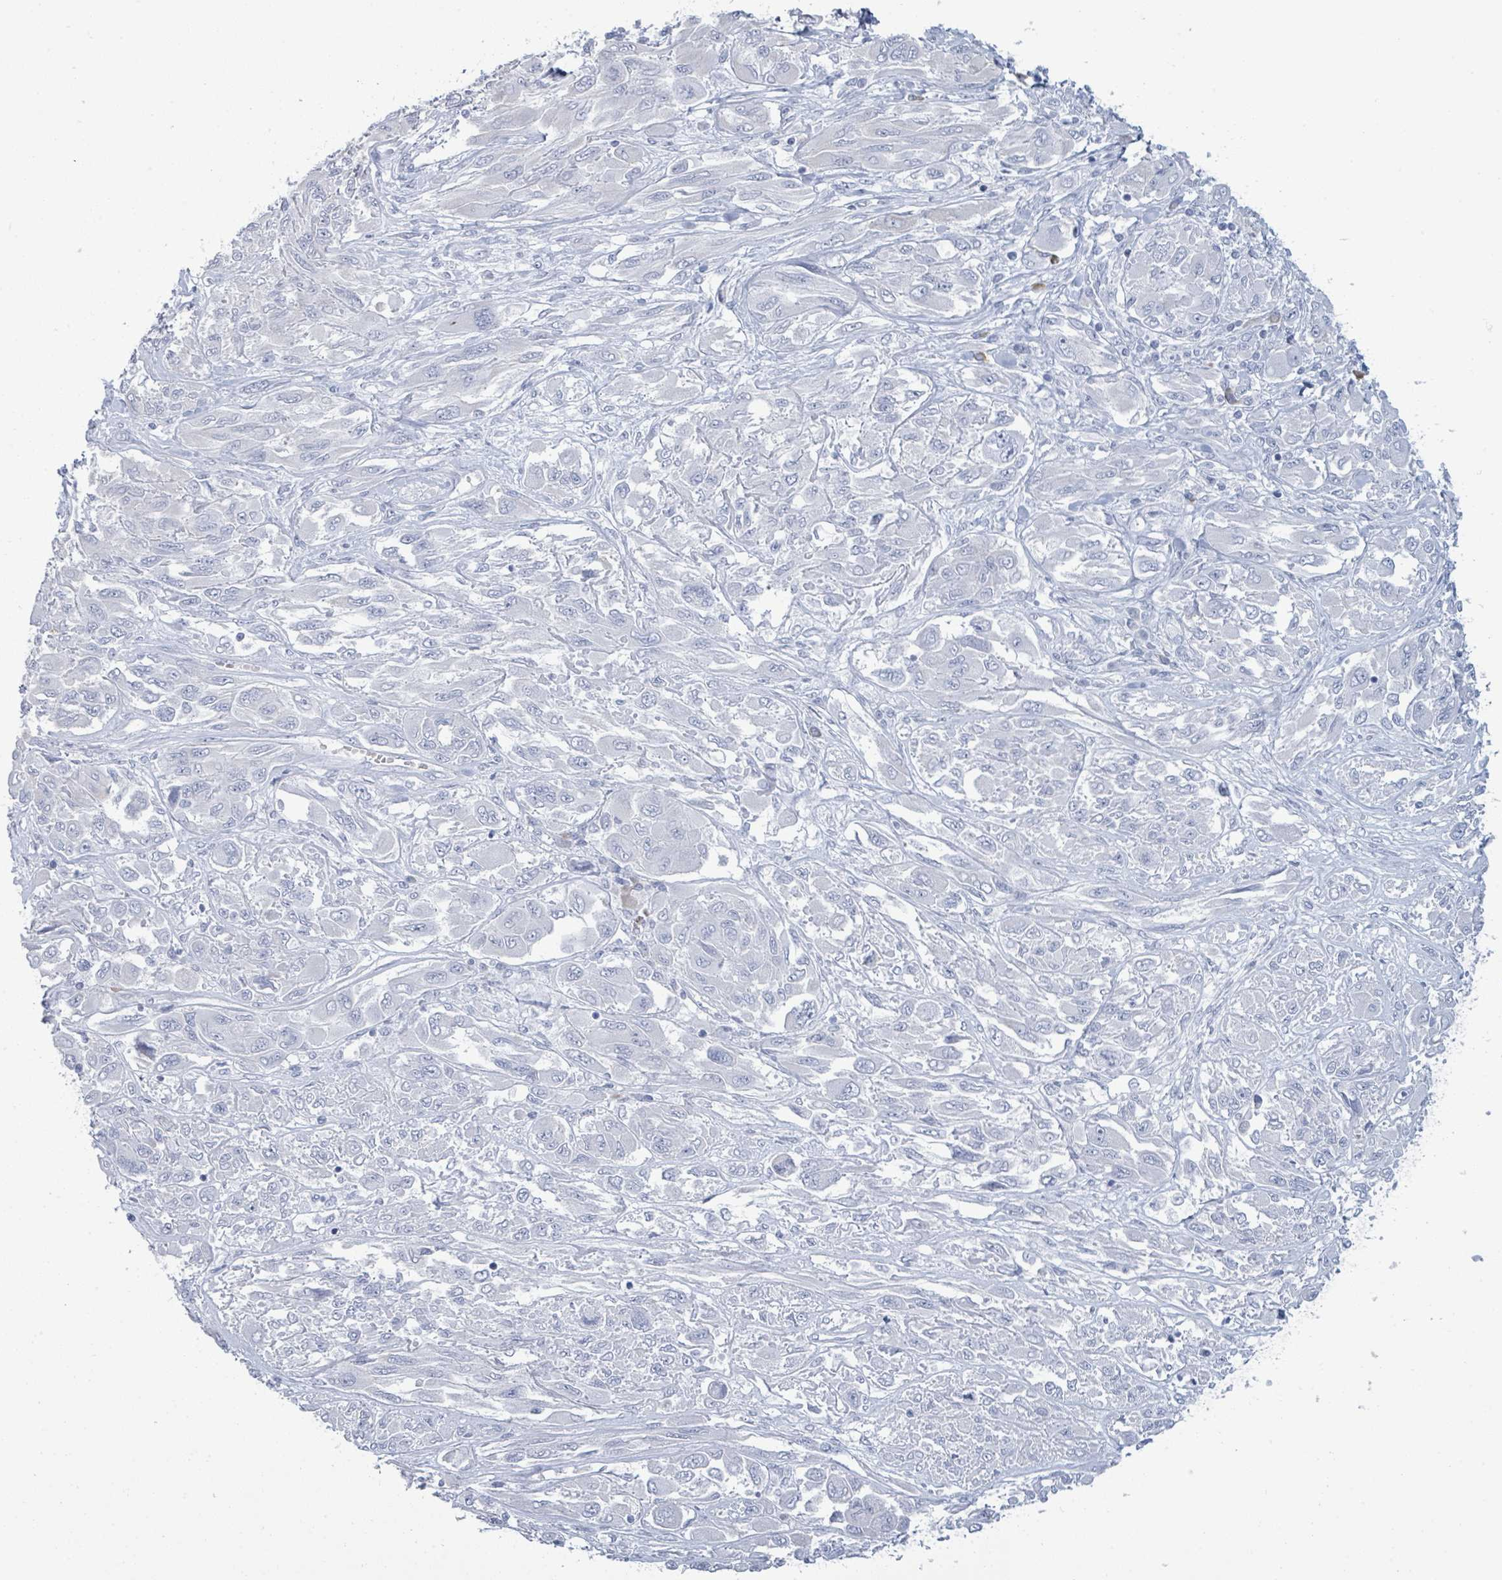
{"staining": {"intensity": "negative", "quantity": "none", "location": "none"}, "tissue": "melanoma", "cell_type": "Tumor cells", "image_type": "cancer", "snomed": [{"axis": "morphology", "description": "Malignant melanoma, NOS"}, {"axis": "topography", "description": "Skin"}], "caption": "This is an immunohistochemistry photomicrograph of human melanoma. There is no positivity in tumor cells.", "gene": "PGA3", "patient": {"sex": "female", "age": 91}}